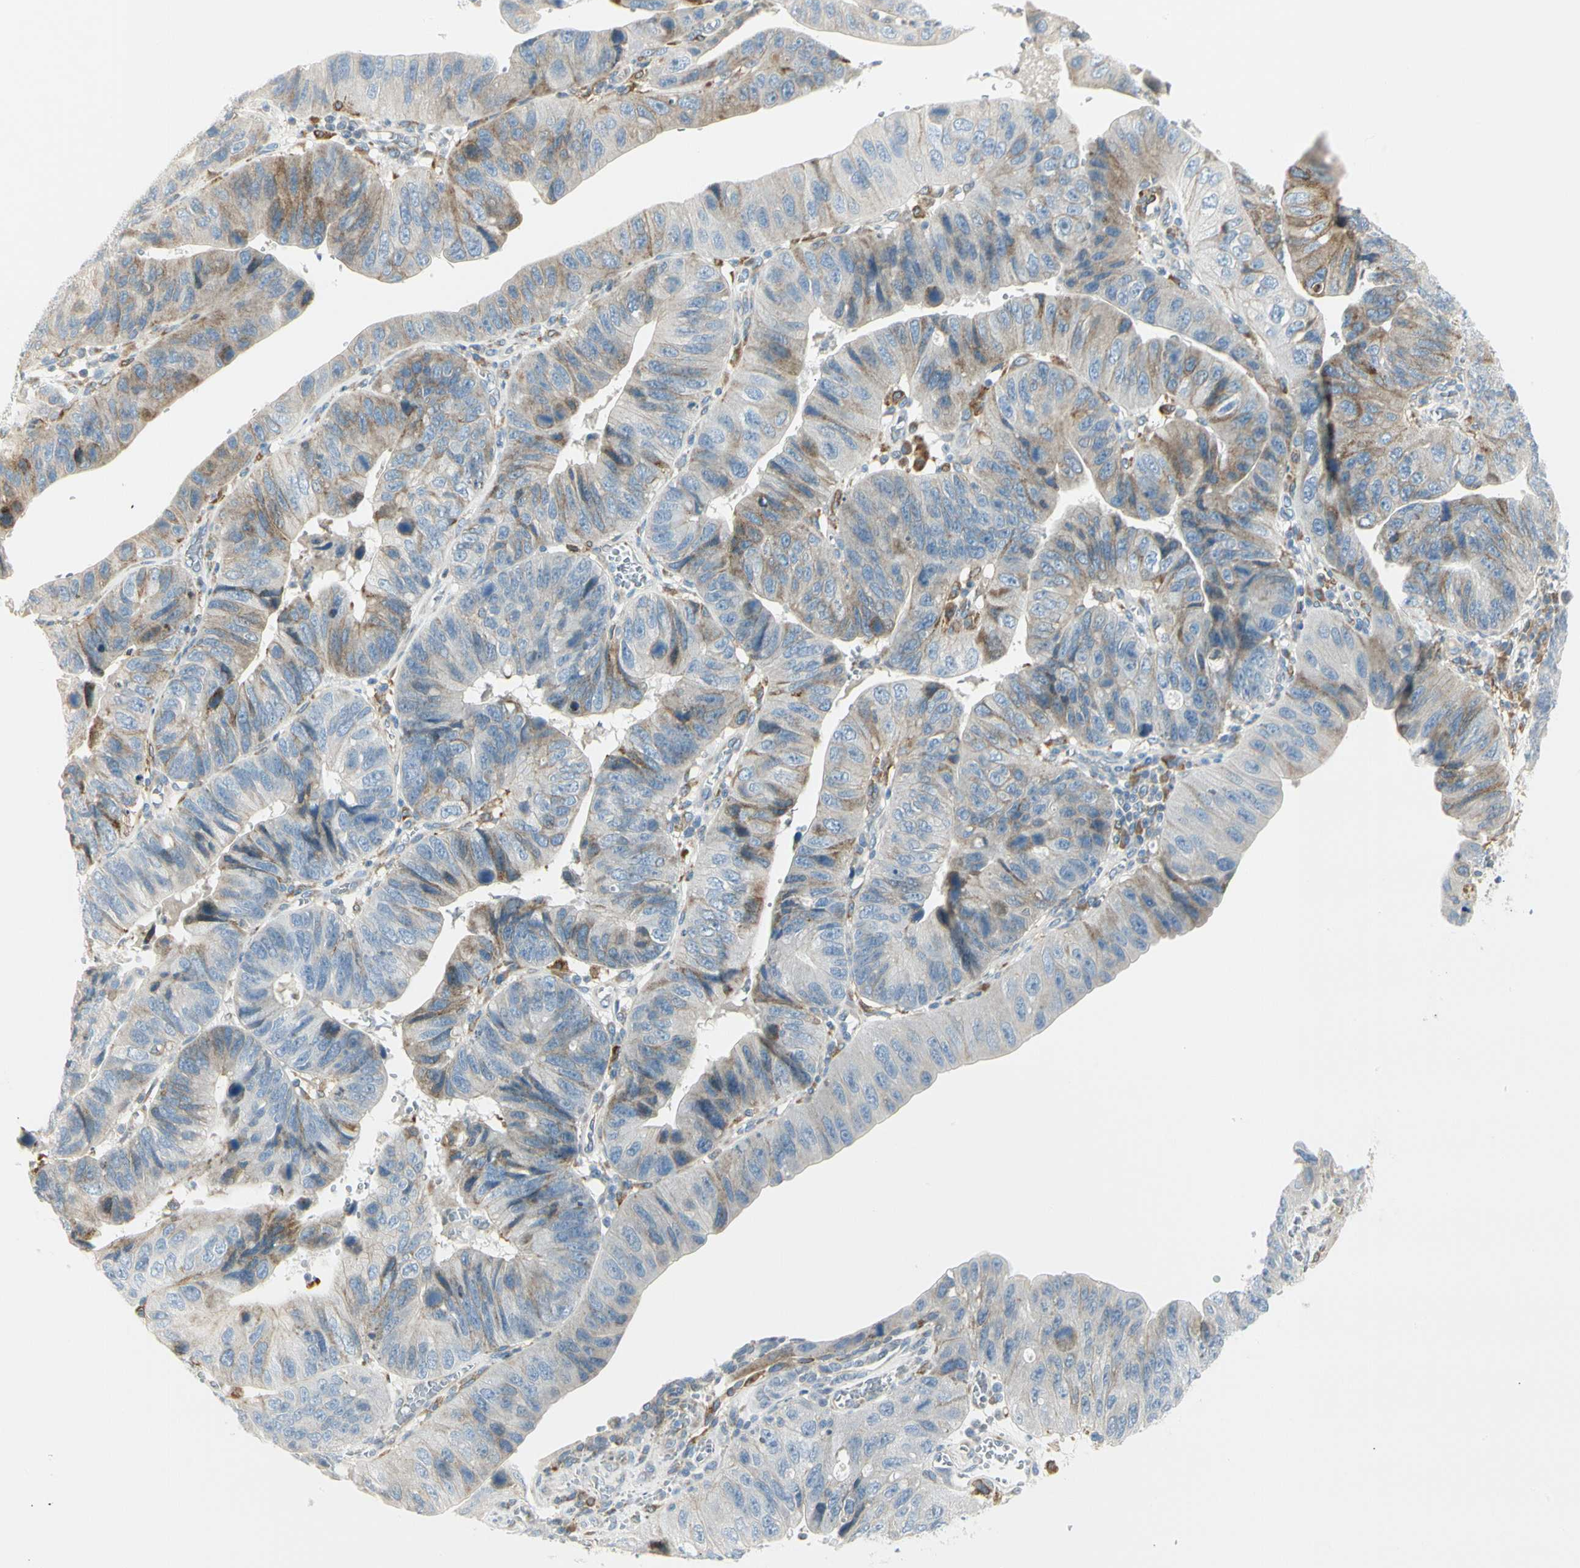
{"staining": {"intensity": "negative", "quantity": "none", "location": "none"}, "tissue": "stomach cancer", "cell_type": "Tumor cells", "image_type": "cancer", "snomed": [{"axis": "morphology", "description": "Adenocarcinoma, NOS"}, {"axis": "topography", "description": "Stomach"}], "caption": "Stomach cancer (adenocarcinoma) stained for a protein using immunohistochemistry (IHC) reveals no positivity tumor cells.", "gene": "TNFSF11", "patient": {"sex": "male", "age": 59}}